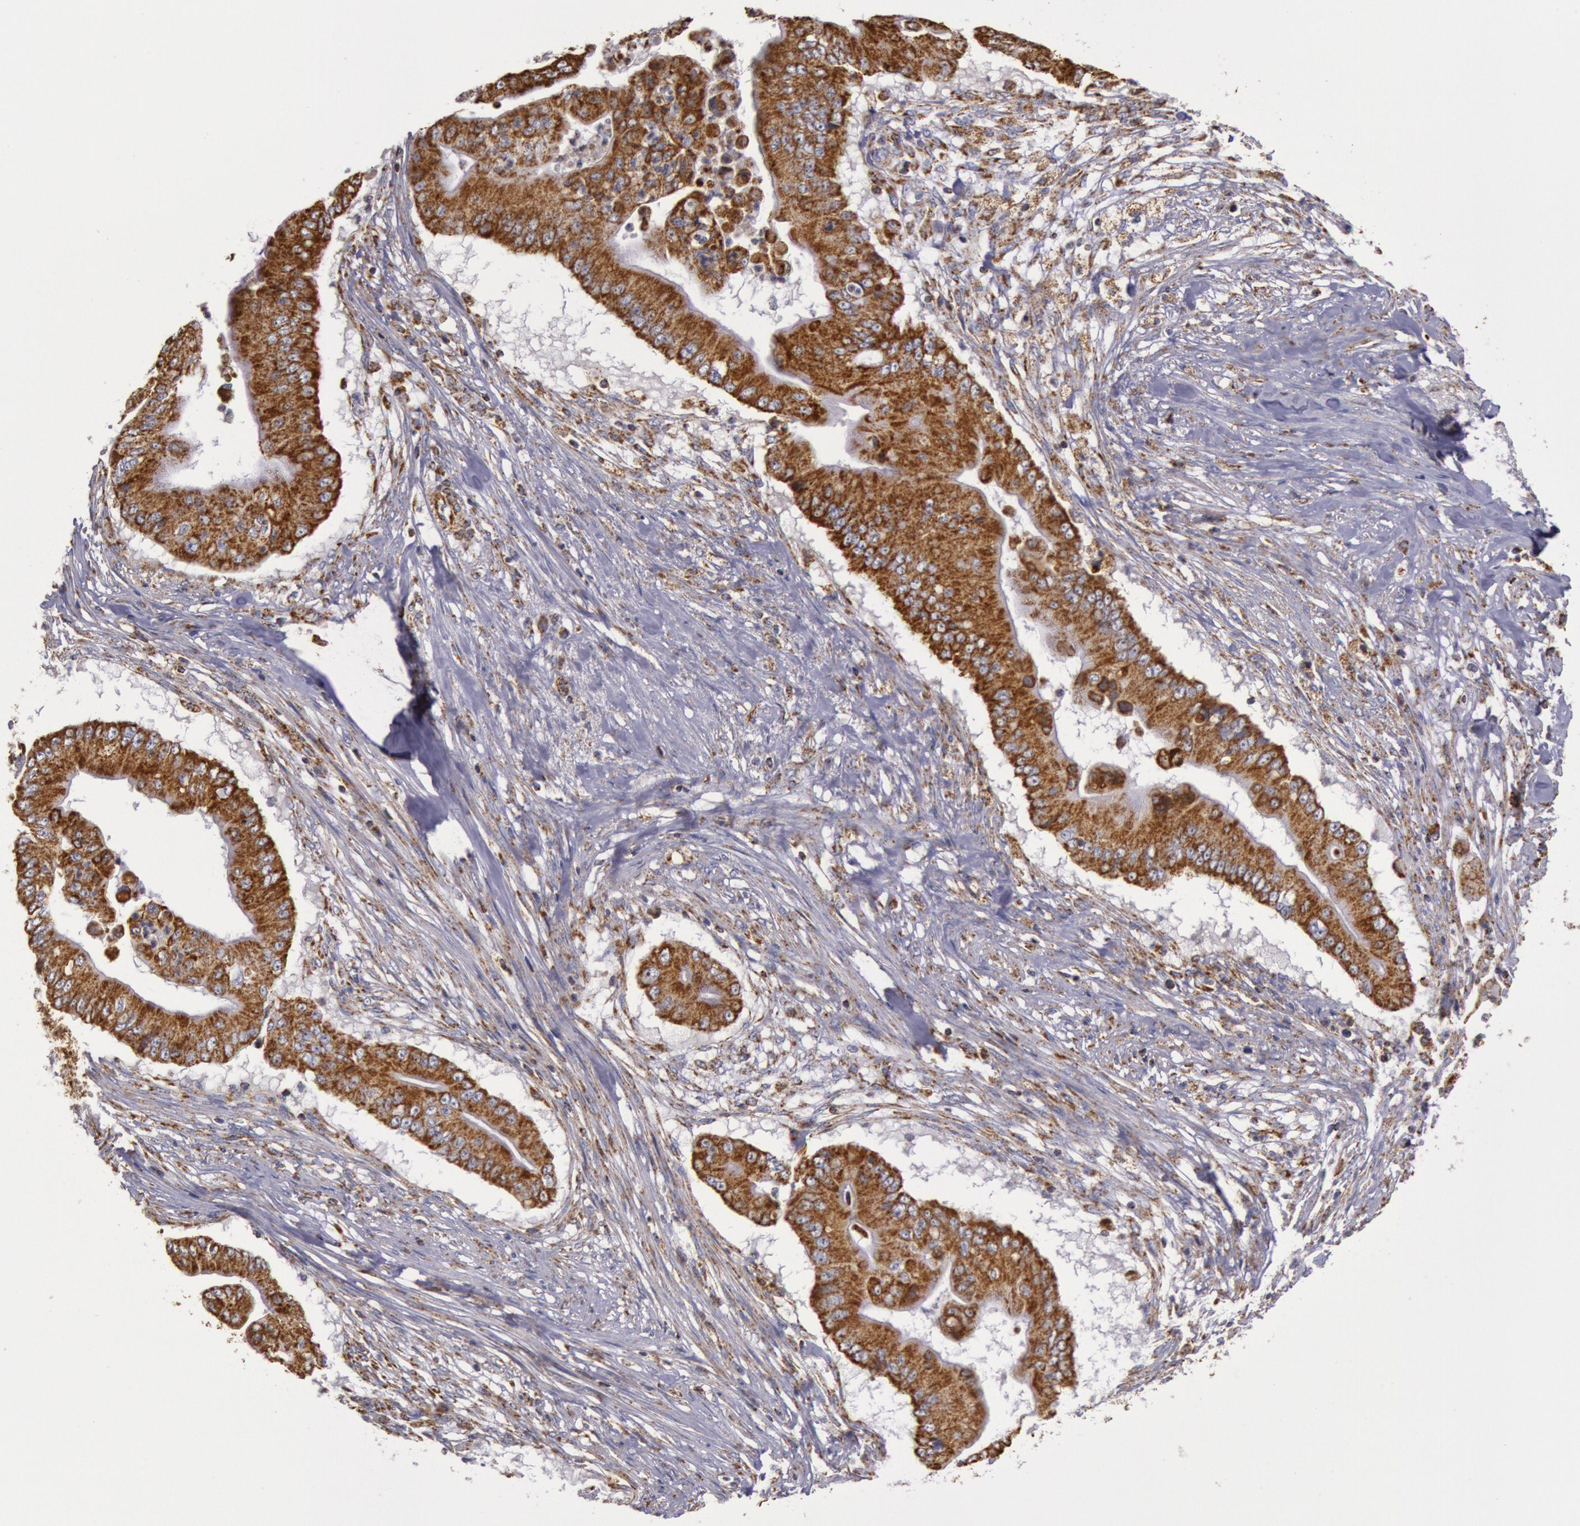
{"staining": {"intensity": "strong", "quantity": ">75%", "location": "cytoplasmic/membranous"}, "tissue": "pancreatic cancer", "cell_type": "Tumor cells", "image_type": "cancer", "snomed": [{"axis": "morphology", "description": "Adenocarcinoma, NOS"}, {"axis": "topography", "description": "Pancreas"}], "caption": "Approximately >75% of tumor cells in adenocarcinoma (pancreatic) show strong cytoplasmic/membranous protein expression as visualized by brown immunohistochemical staining.", "gene": "CYC1", "patient": {"sex": "male", "age": 62}}